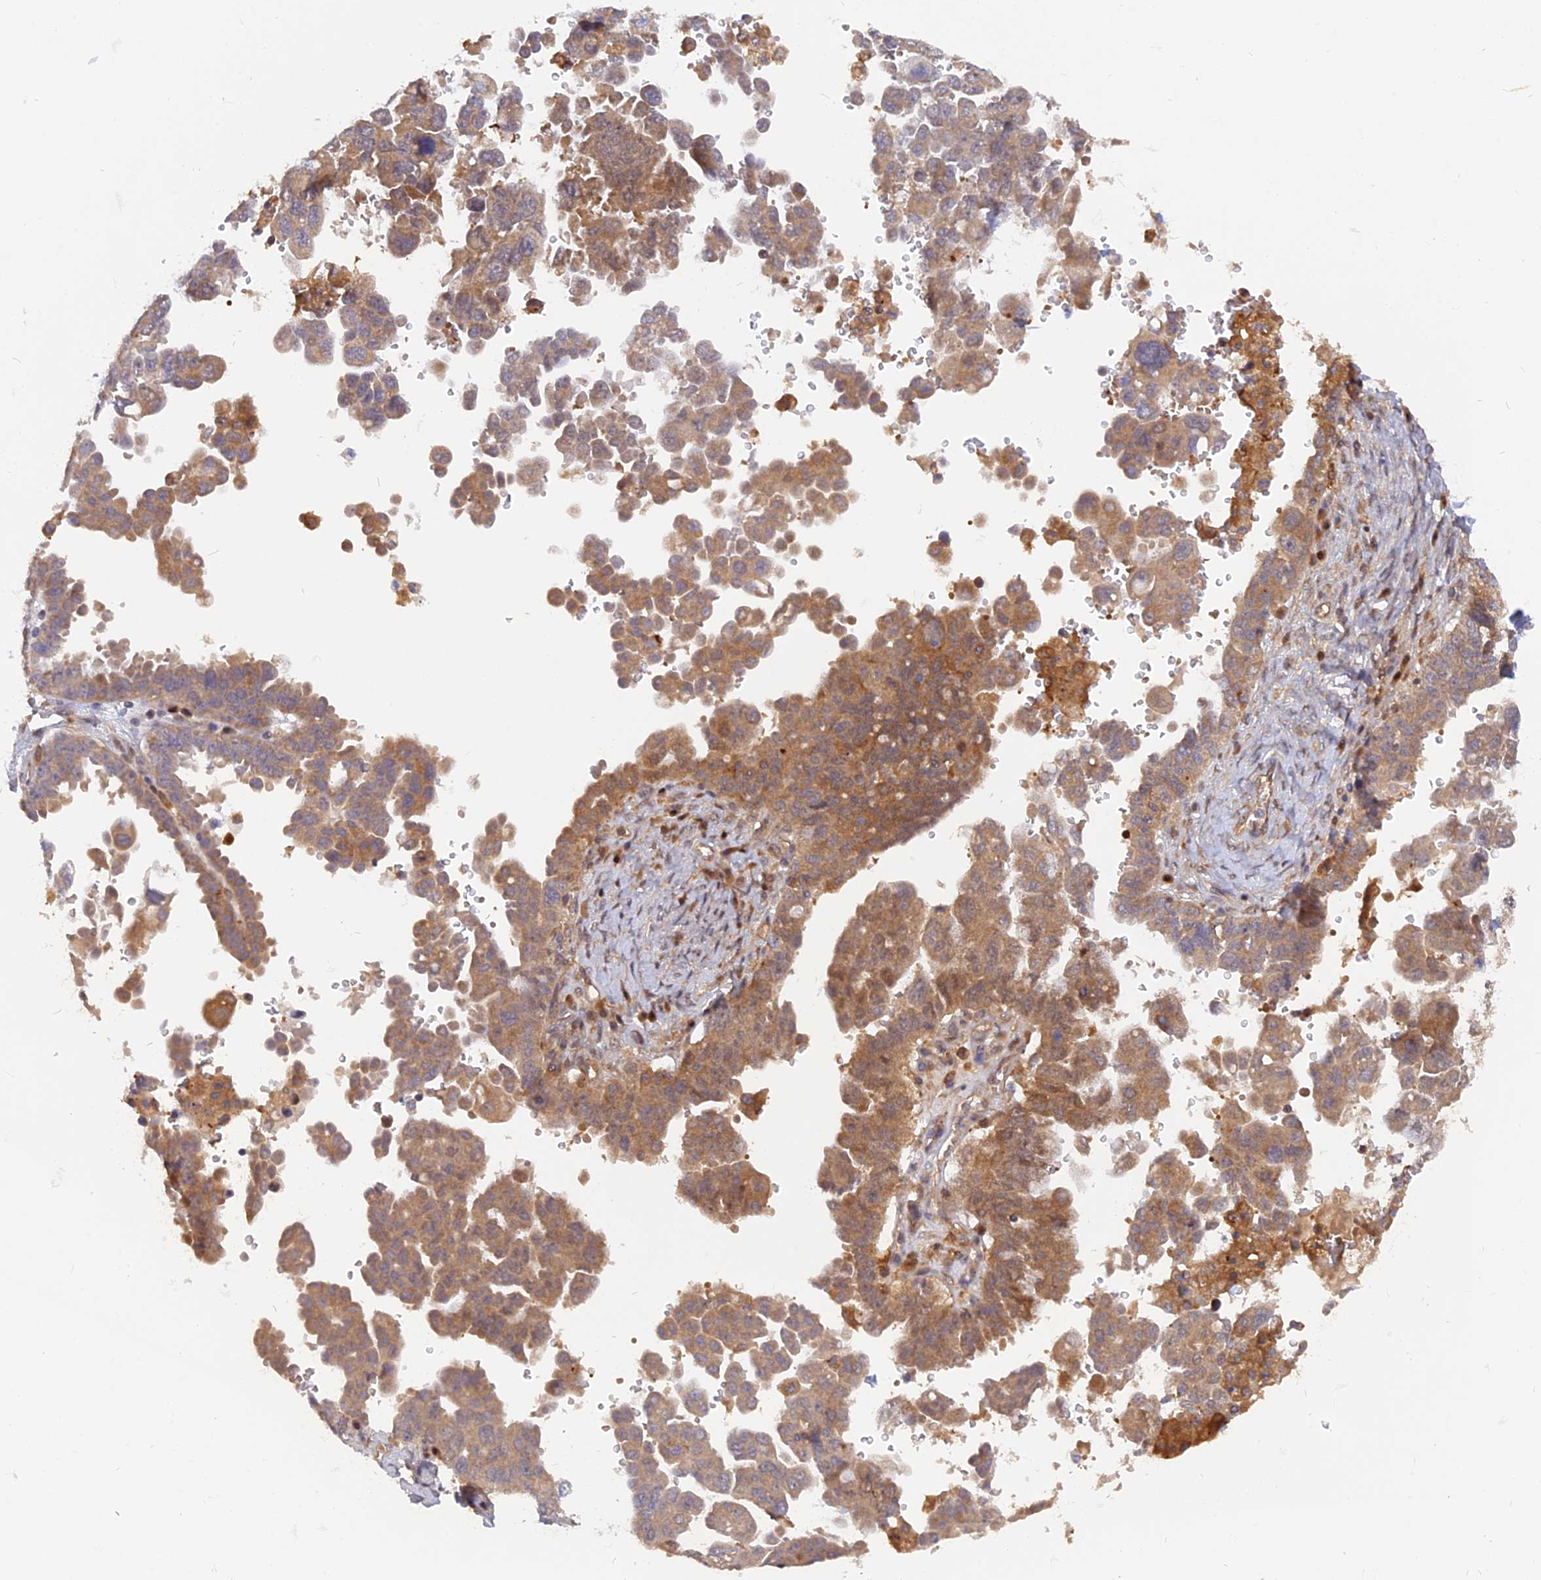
{"staining": {"intensity": "moderate", "quantity": ">75%", "location": "cytoplasmic/membranous"}, "tissue": "ovarian cancer", "cell_type": "Tumor cells", "image_type": "cancer", "snomed": [{"axis": "morphology", "description": "Carcinoma, endometroid"}, {"axis": "topography", "description": "Ovary"}], "caption": "Tumor cells display moderate cytoplasmic/membranous expression in about >75% of cells in ovarian endometroid carcinoma.", "gene": "ARL2BP", "patient": {"sex": "female", "age": 62}}